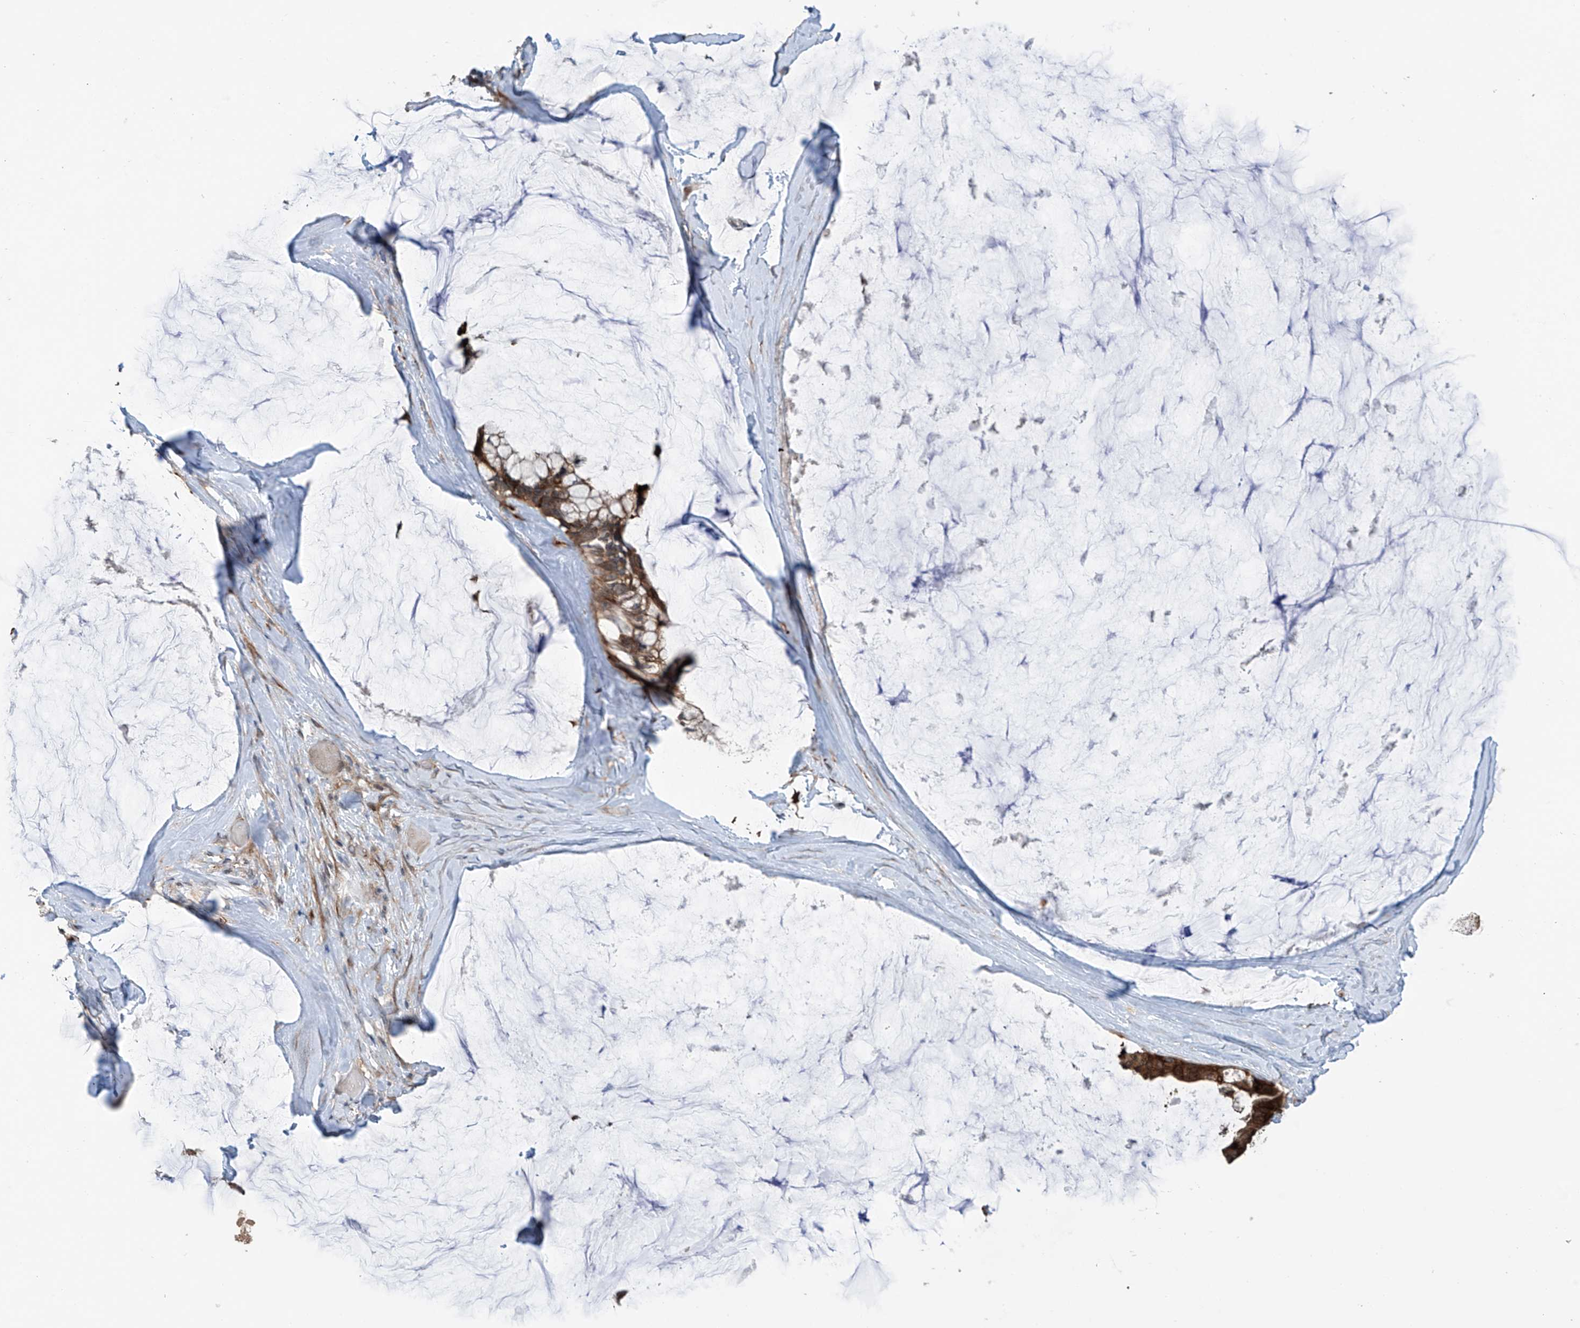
{"staining": {"intensity": "moderate", "quantity": ">75%", "location": "cytoplasmic/membranous"}, "tissue": "ovarian cancer", "cell_type": "Tumor cells", "image_type": "cancer", "snomed": [{"axis": "morphology", "description": "Cystadenocarcinoma, mucinous, NOS"}, {"axis": "topography", "description": "Ovary"}], "caption": "A brown stain highlights moderate cytoplasmic/membranous staining of a protein in human ovarian mucinous cystadenocarcinoma tumor cells.", "gene": "SAMD3", "patient": {"sex": "female", "age": 39}}